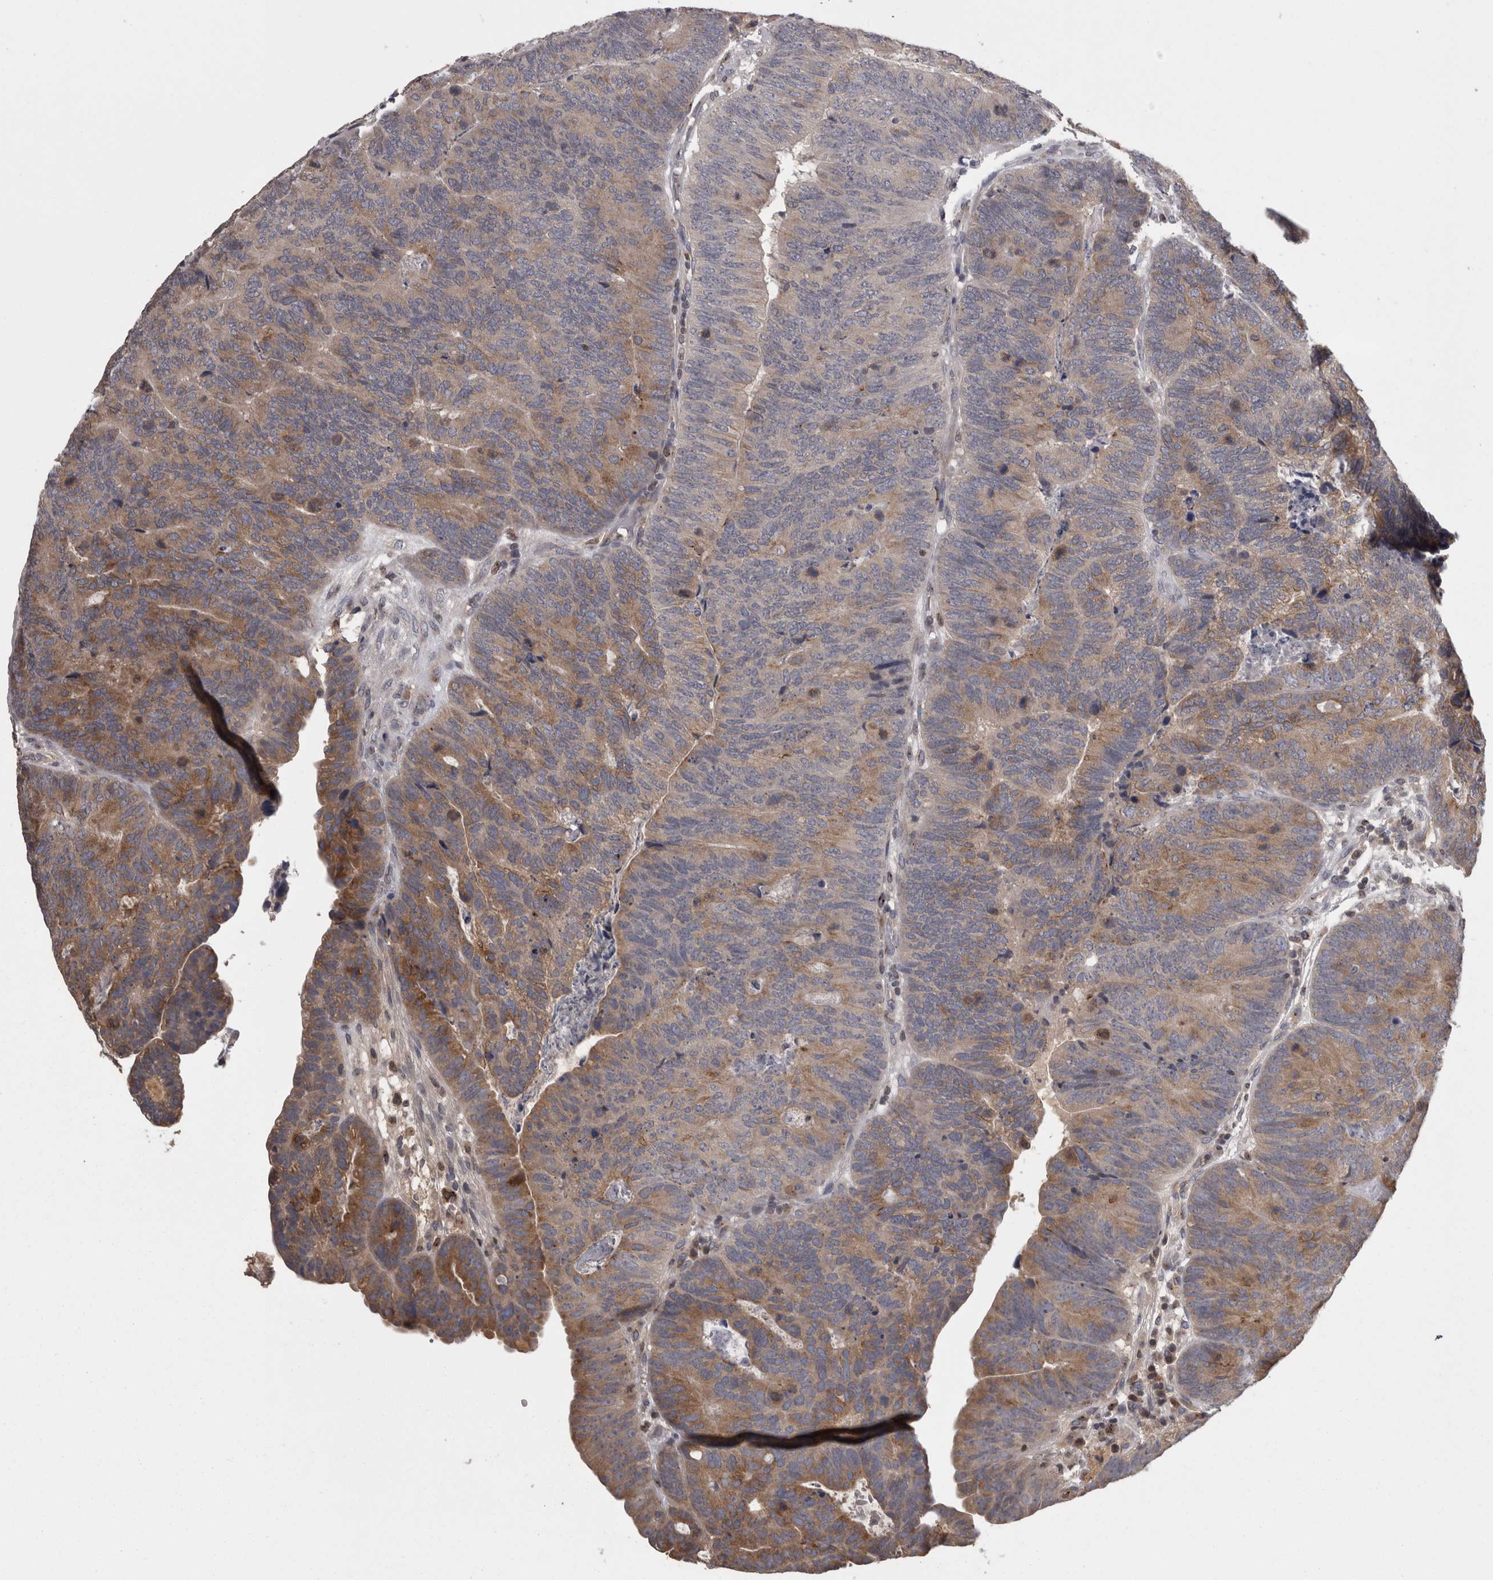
{"staining": {"intensity": "moderate", "quantity": "25%-75%", "location": "cytoplasmic/membranous"}, "tissue": "colorectal cancer", "cell_type": "Tumor cells", "image_type": "cancer", "snomed": [{"axis": "morphology", "description": "Adenocarcinoma, NOS"}, {"axis": "topography", "description": "Colon"}], "caption": "High-magnification brightfield microscopy of colorectal cancer stained with DAB (brown) and counterstained with hematoxylin (blue). tumor cells exhibit moderate cytoplasmic/membranous expression is appreciated in about25%-75% of cells.", "gene": "PCM1", "patient": {"sex": "female", "age": 67}}